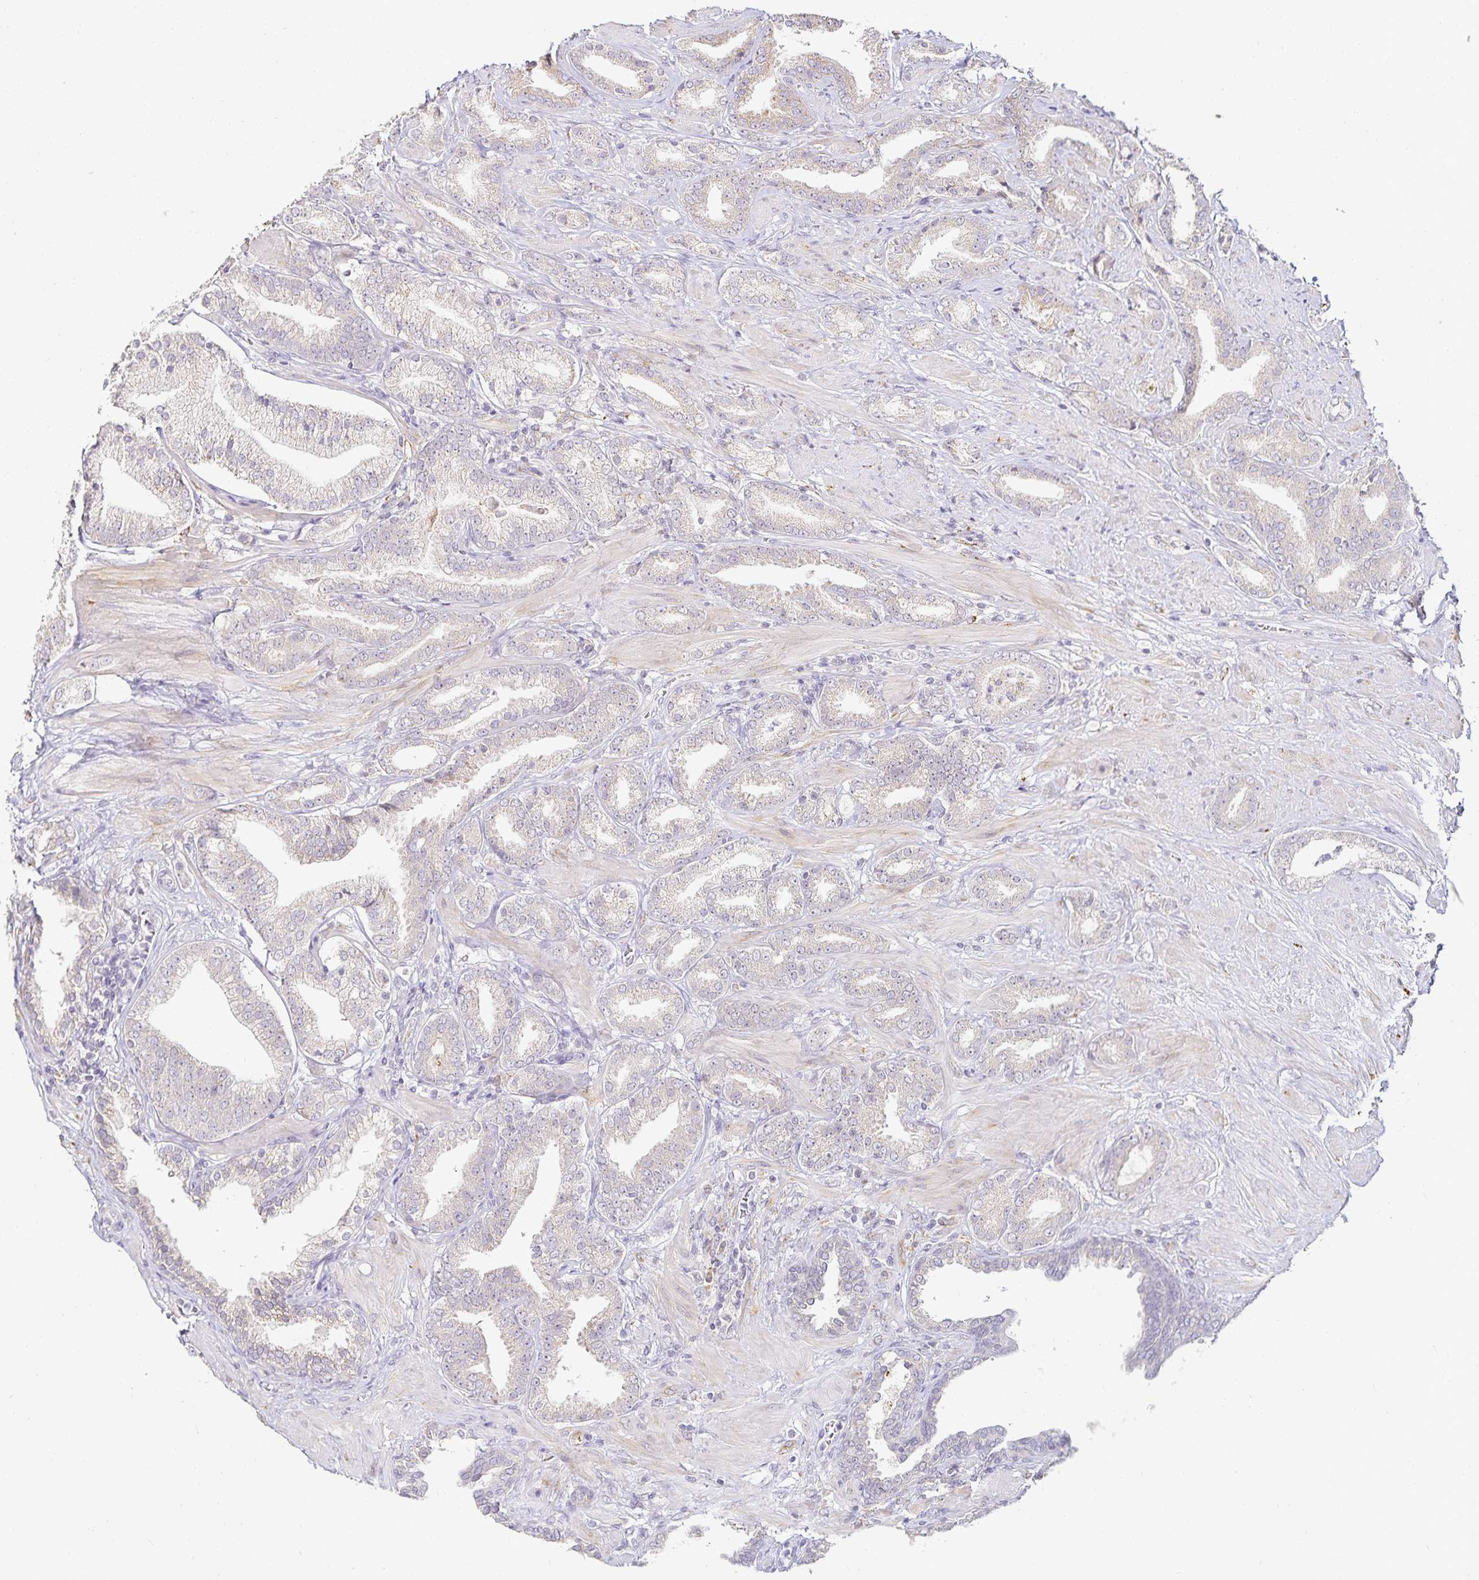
{"staining": {"intensity": "weak", "quantity": "<25%", "location": "cytoplasmic/membranous"}, "tissue": "prostate cancer", "cell_type": "Tumor cells", "image_type": "cancer", "snomed": [{"axis": "morphology", "description": "Adenocarcinoma, High grade"}, {"axis": "topography", "description": "Prostate"}], "caption": "Immunohistochemical staining of human prostate cancer displays no significant expression in tumor cells.", "gene": "GP2", "patient": {"sex": "male", "age": 56}}